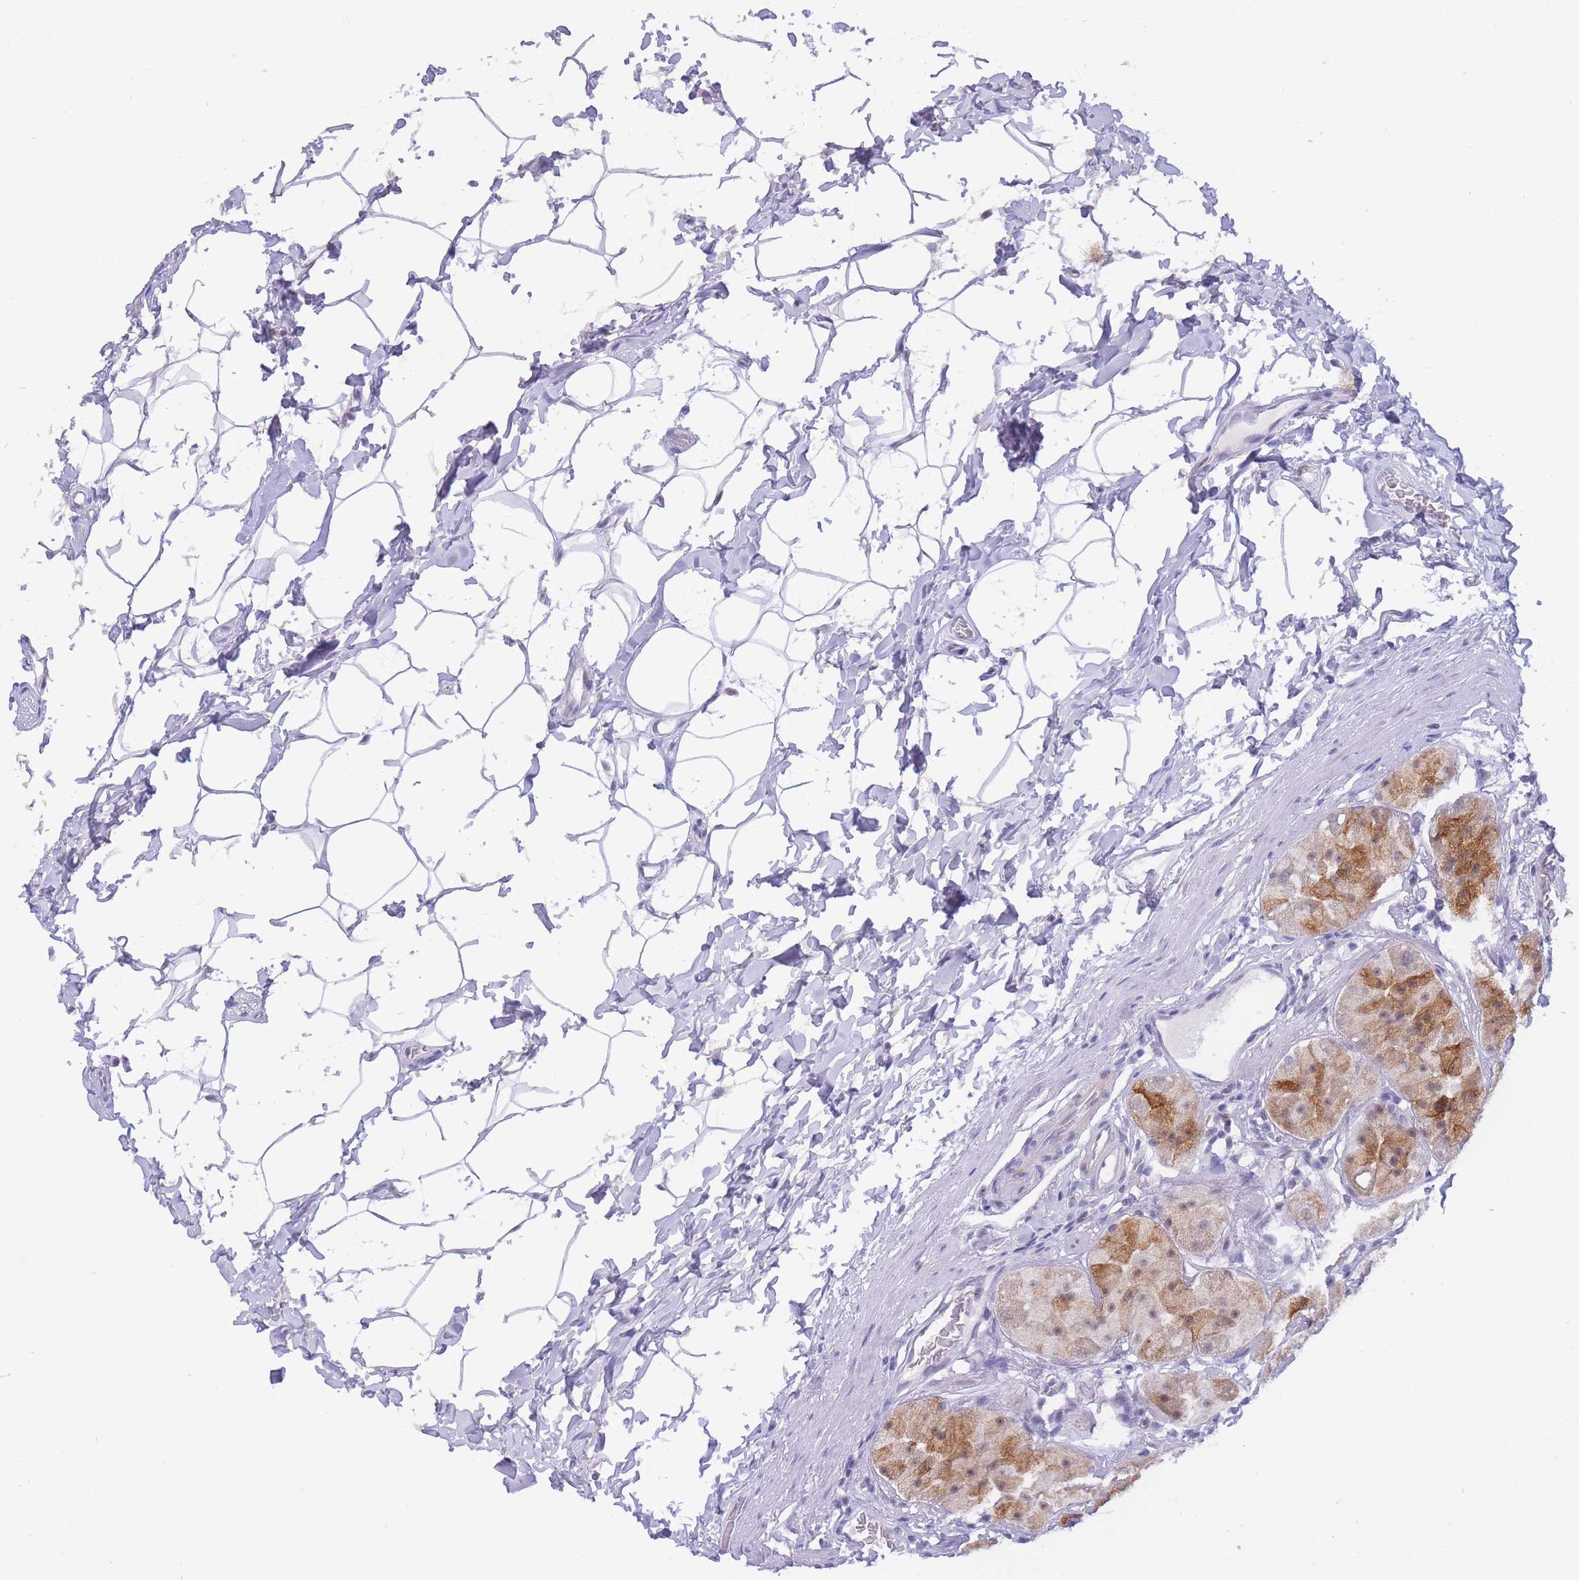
{"staining": {"intensity": "moderate", "quantity": ">75%", "location": "cytoplasmic/membranous,nuclear"}, "tissue": "stomach", "cell_type": "Glandular cells", "image_type": "normal", "snomed": [{"axis": "morphology", "description": "Normal tissue, NOS"}, {"axis": "topography", "description": "Stomach"}], "caption": "Immunohistochemistry of unremarkable stomach reveals medium levels of moderate cytoplasmic/membranous,nuclear positivity in approximately >75% of glandular cells. (DAB = brown stain, brightfield microscopy at high magnification).", "gene": "CYP2B6", "patient": {"sex": "male", "age": 57}}